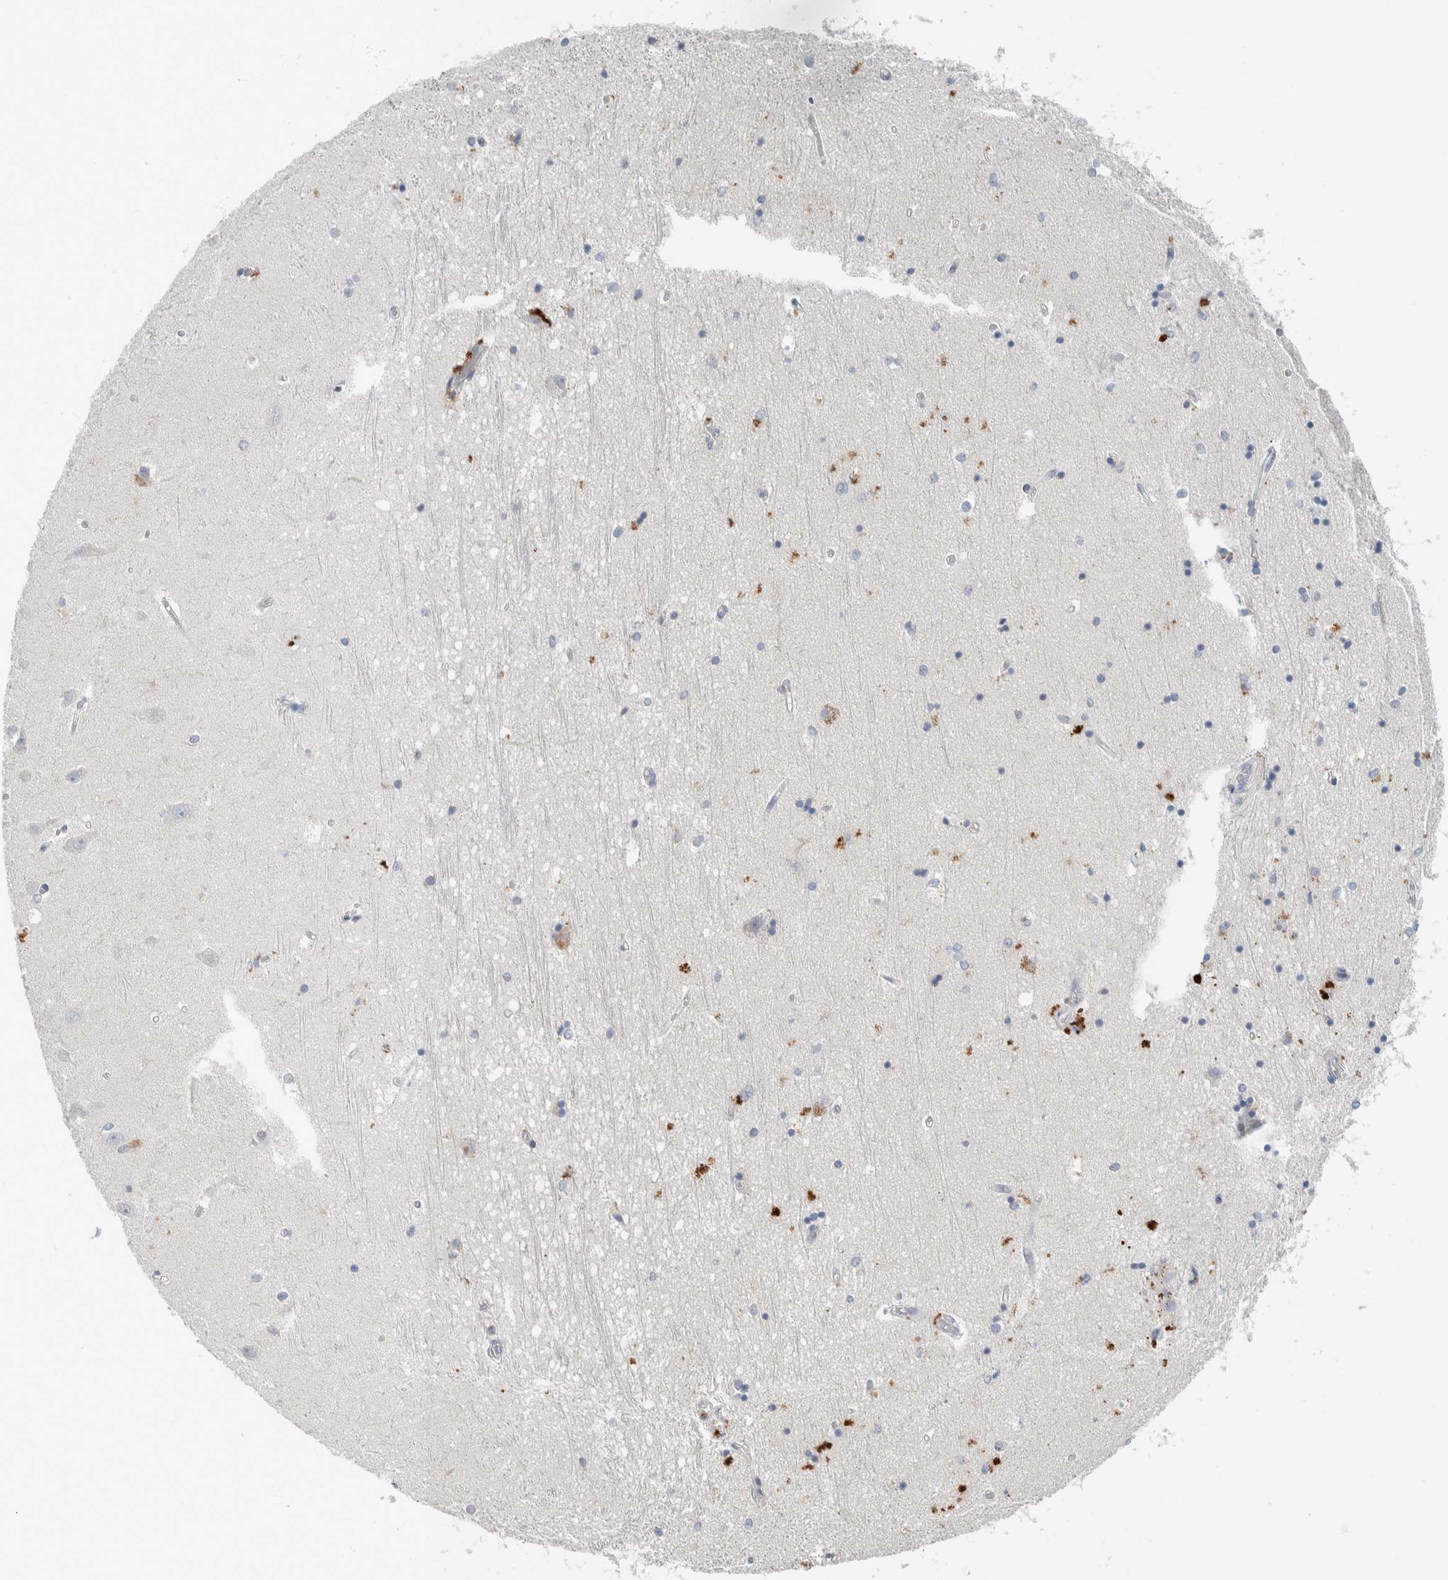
{"staining": {"intensity": "negative", "quantity": "none", "location": "none"}, "tissue": "hippocampus", "cell_type": "Glial cells", "image_type": "normal", "snomed": [{"axis": "morphology", "description": "Normal tissue, NOS"}, {"axis": "topography", "description": "Hippocampus"}], "caption": "This is an immunohistochemistry (IHC) image of unremarkable human hippocampus. There is no positivity in glial cells.", "gene": "NFKB2", "patient": {"sex": "male", "age": 45}}